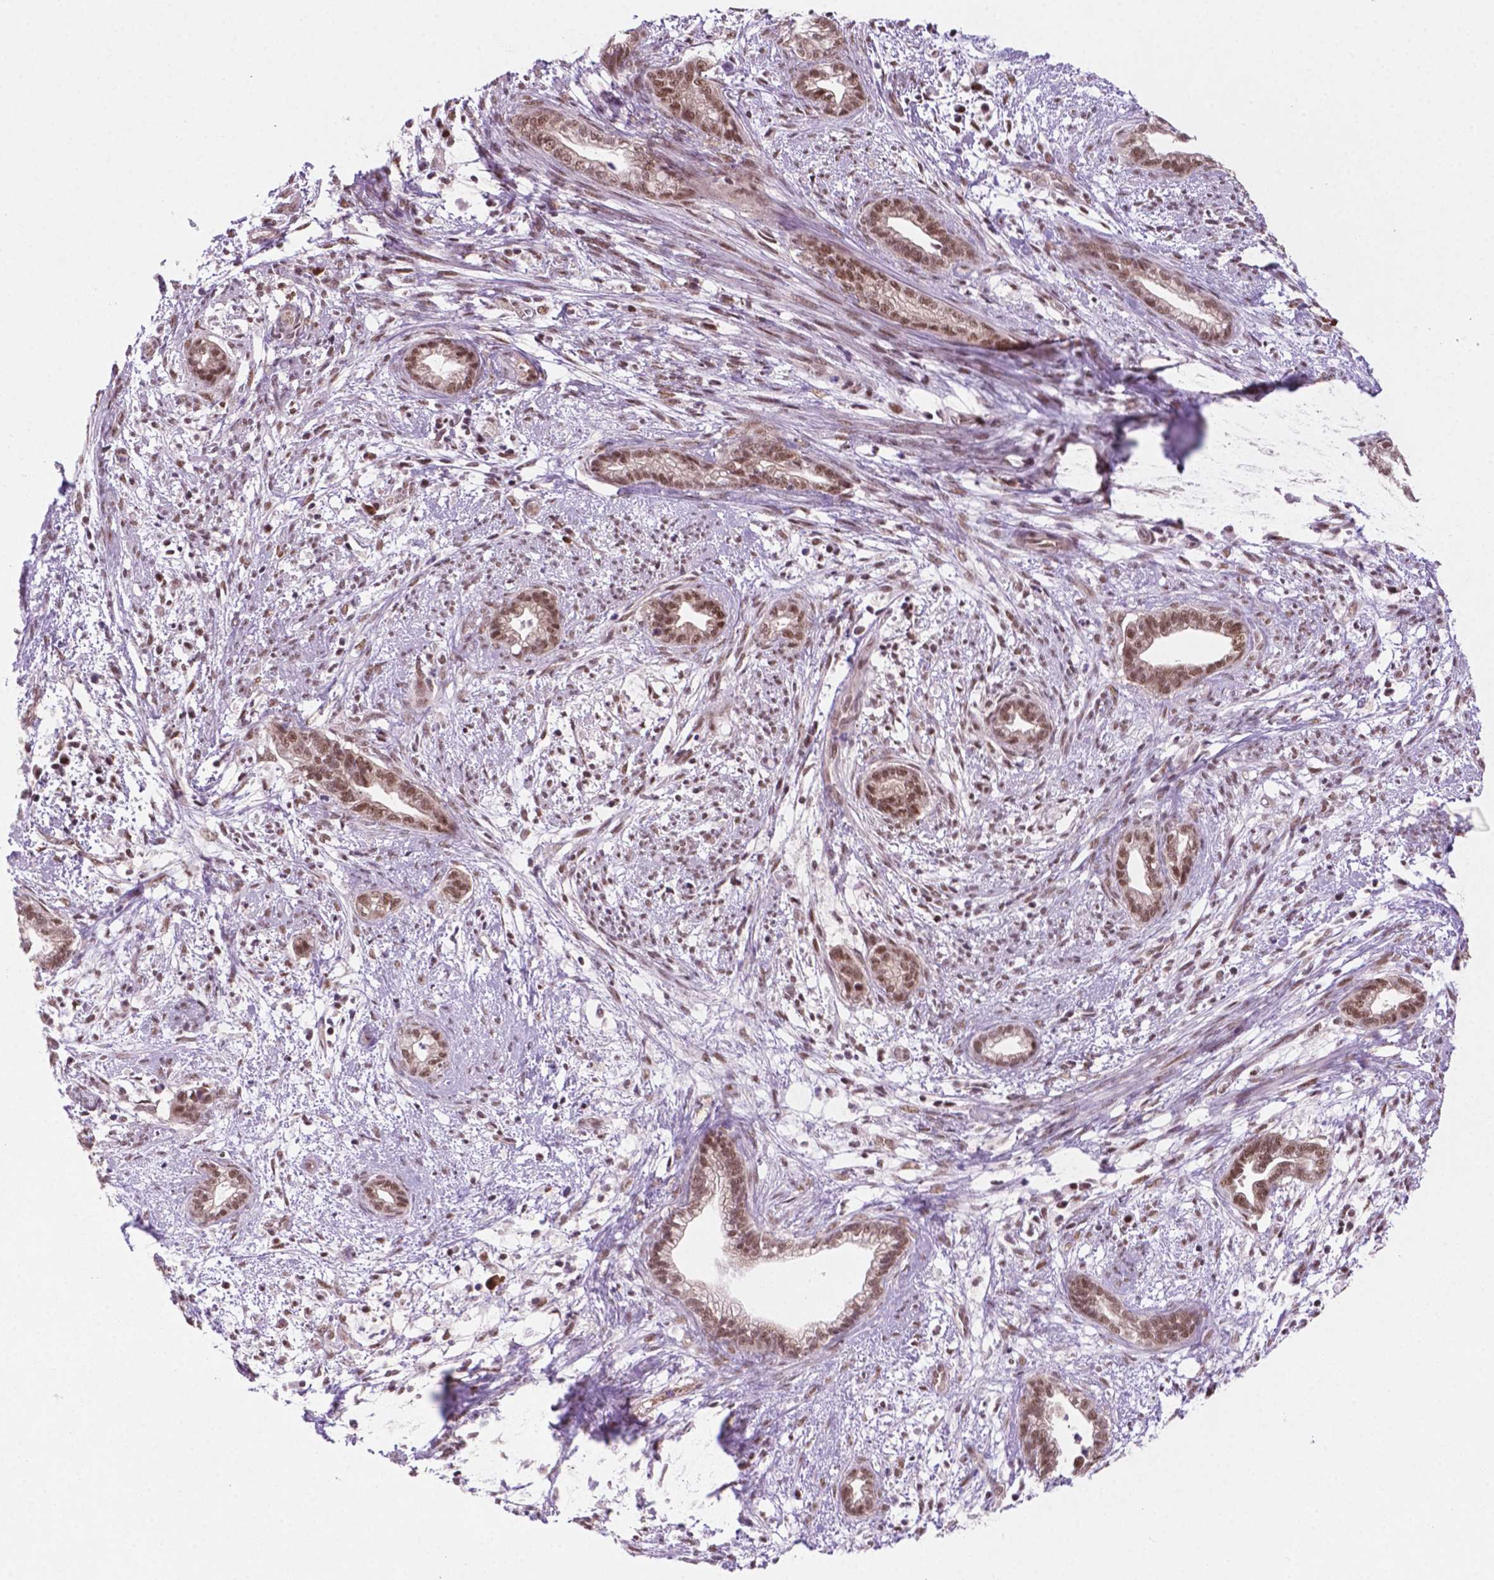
{"staining": {"intensity": "moderate", "quantity": ">75%", "location": "nuclear"}, "tissue": "cervical cancer", "cell_type": "Tumor cells", "image_type": "cancer", "snomed": [{"axis": "morphology", "description": "Adenocarcinoma, NOS"}, {"axis": "topography", "description": "Cervix"}], "caption": "Cervical adenocarcinoma stained for a protein (brown) displays moderate nuclear positive staining in about >75% of tumor cells.", "gene": "PHAX", "patient": {"sex": "female", "age": 62}}